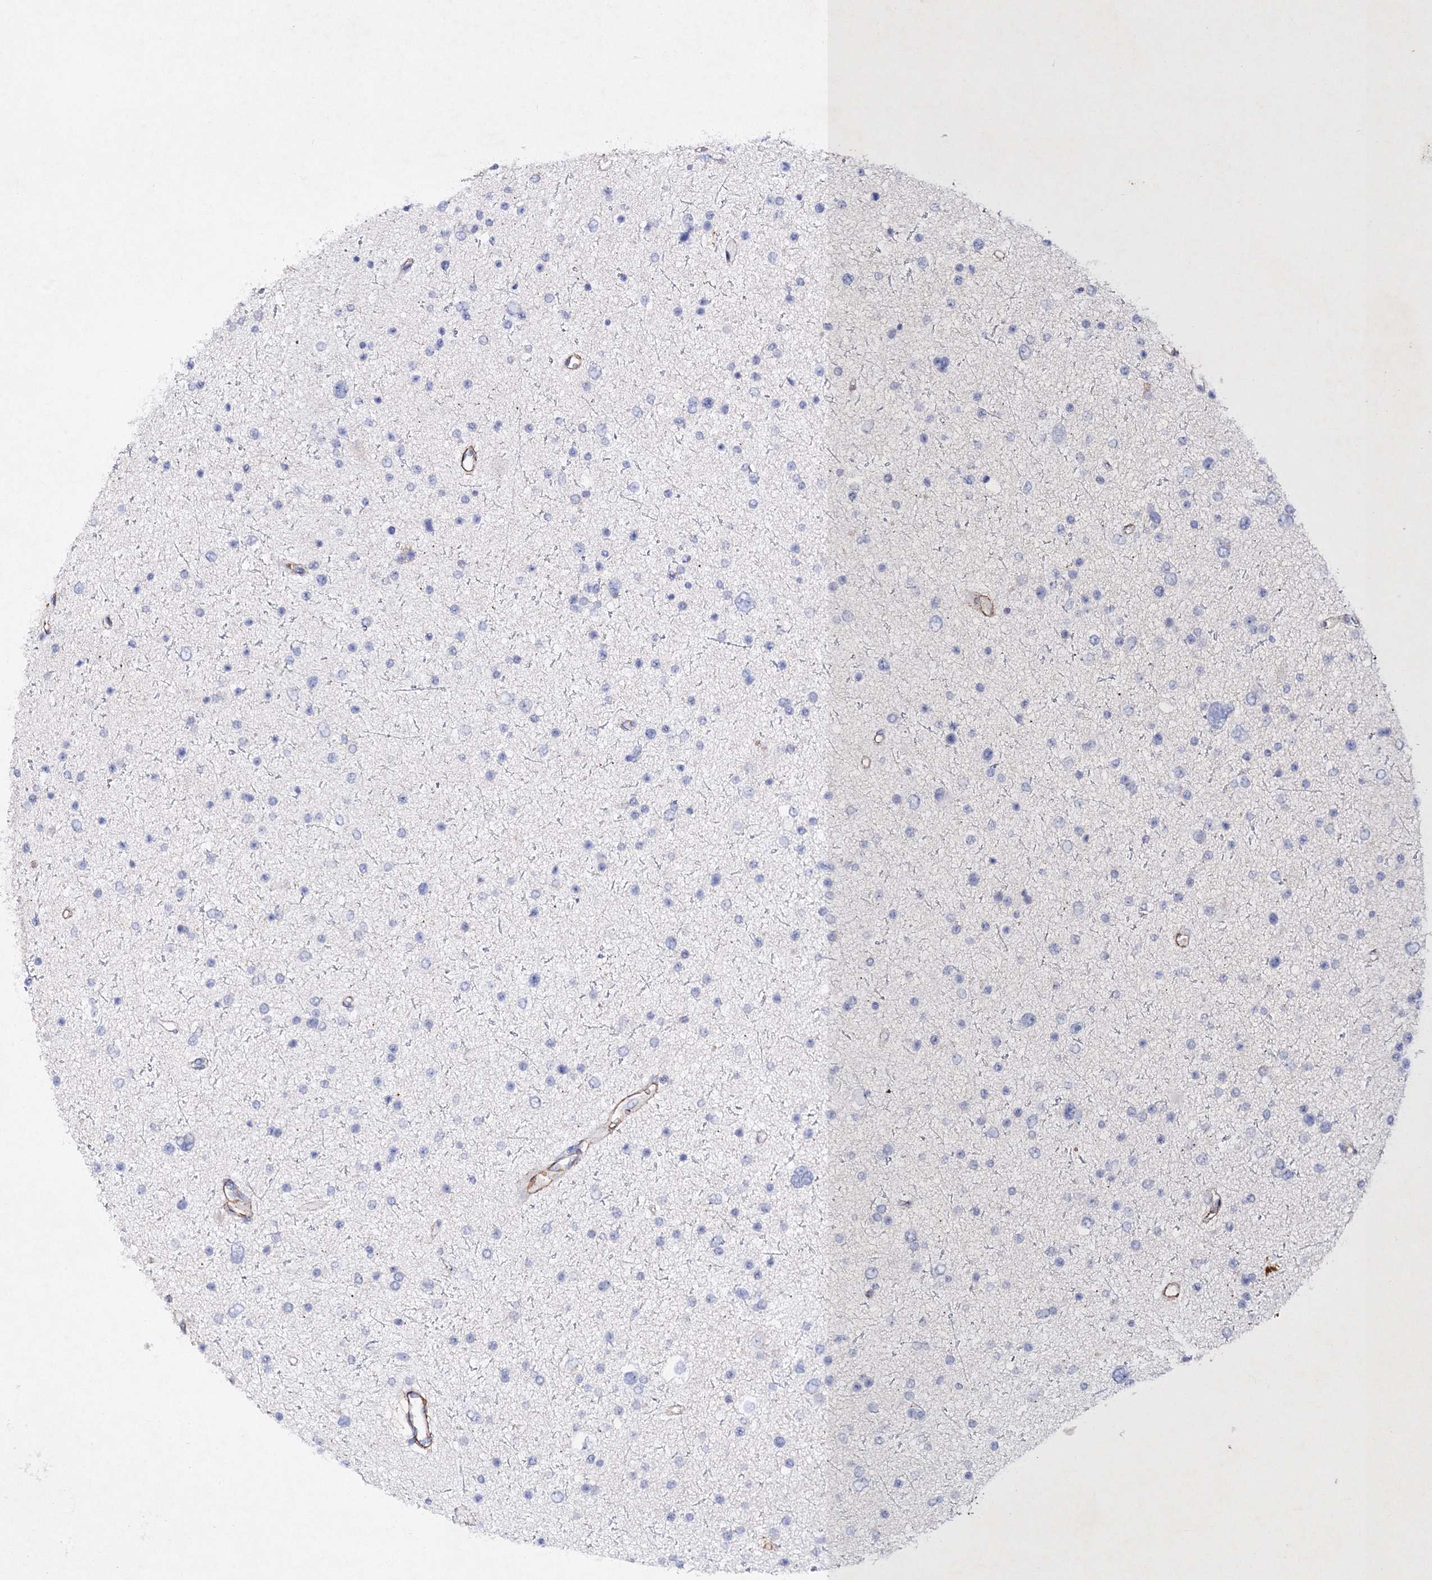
{"staining": {"intensity": "negative", "quantity": "none", "location": "none"}, "tissue": "glioma", "cell_type": "Tumor cells", "image_type": "cancer", "snomed": [{"axis": "morphology", "description": "Glioma, malignant, Low grade"}, {"axis": "topography", "description": "Brain"}], "caption": "Human low-grade glioma (malignant) stained for a protein using immunohistochemistry (IHC) shows no expression in tumor cells.", "gene": "RTN2", "patient": {"sex": "female", "age": 37}}